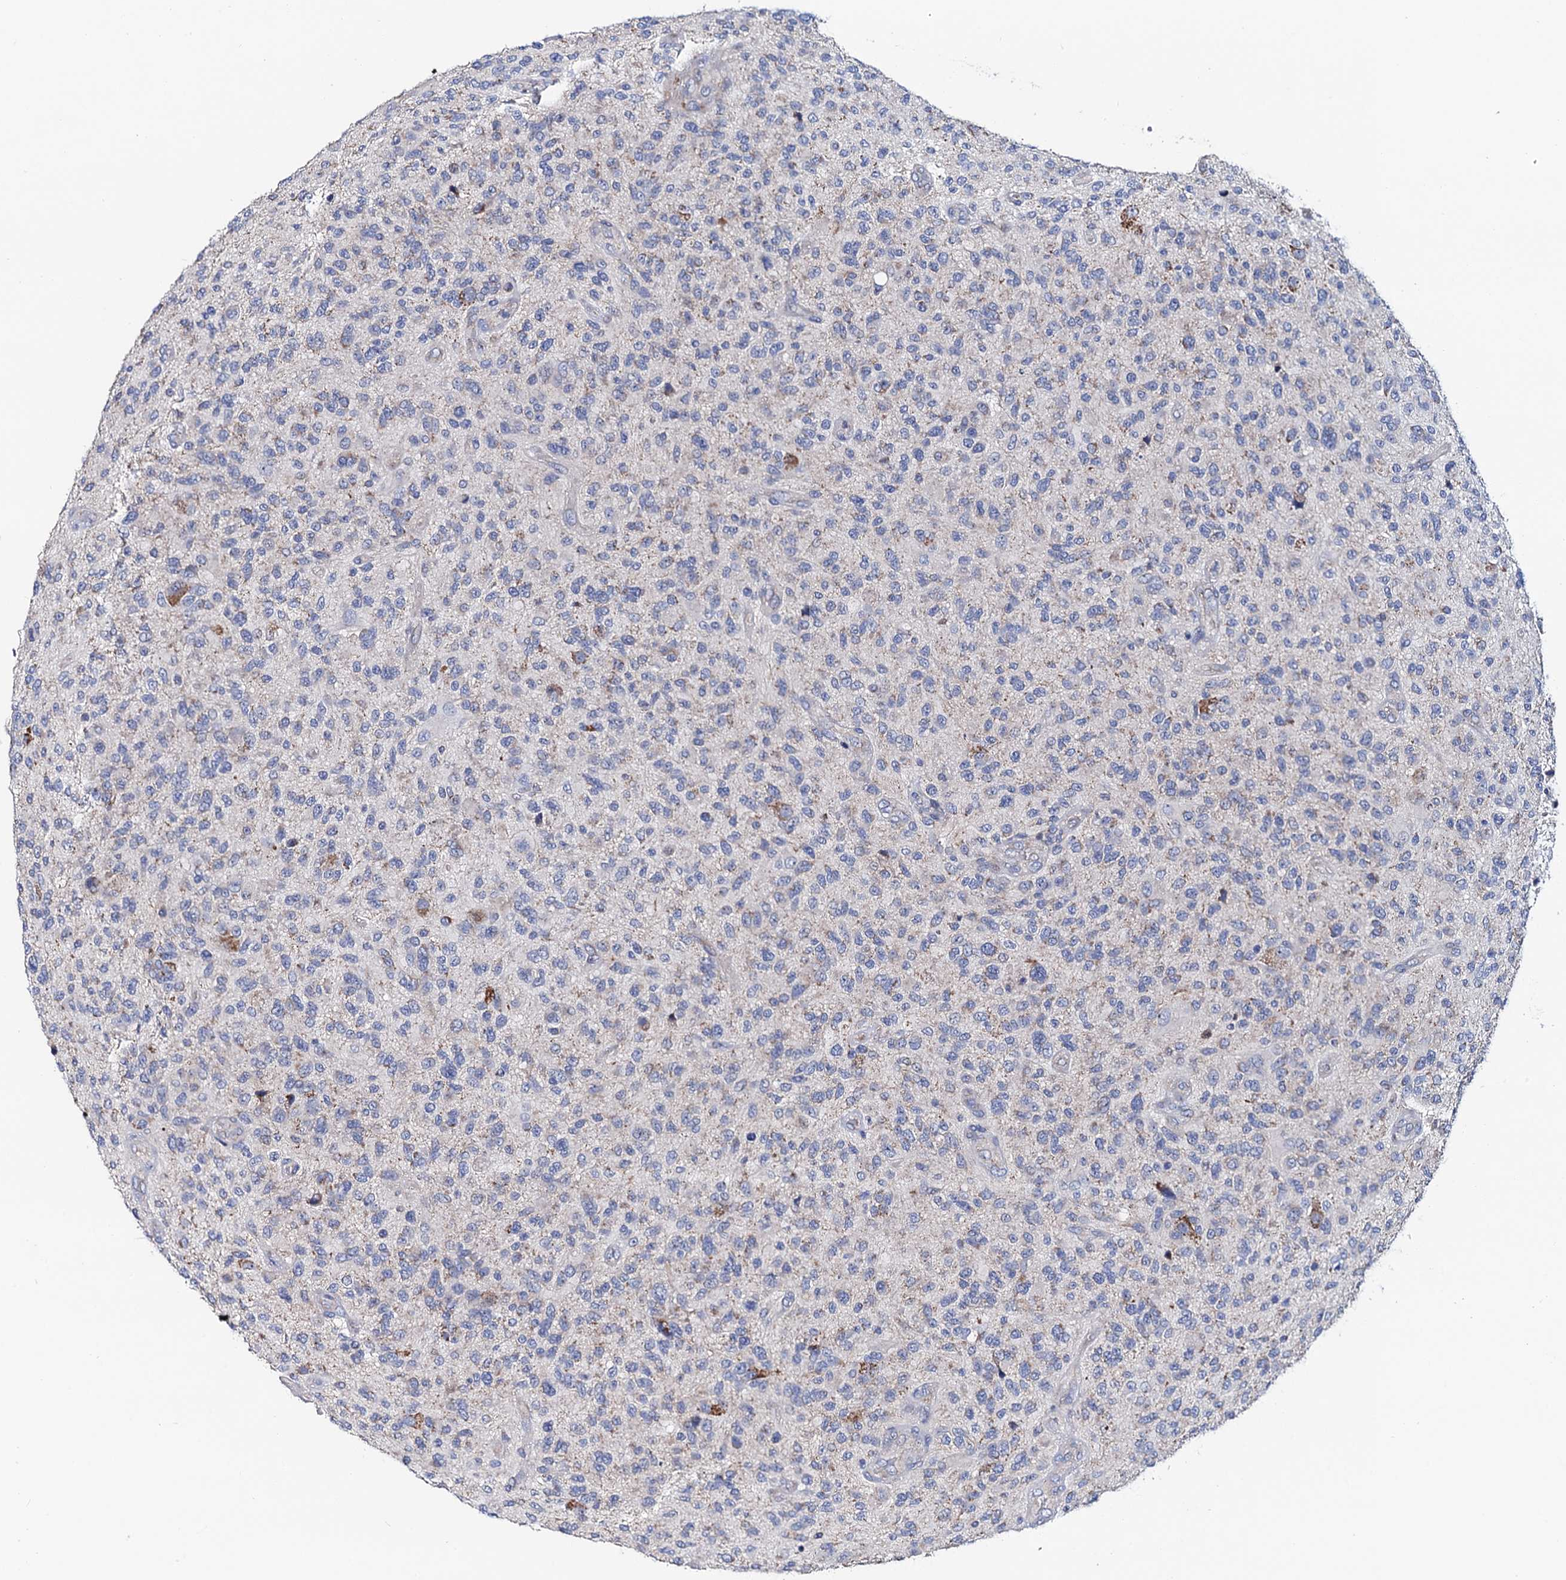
{"staining": {"intensity": "negative", "quantity": "none", "location": "none"}, "tissue": "glioma", "cell_type": "Tumor cells", "image_type": "cancer", "snomed": [{"axis": "morphology", "description": "Glioma, malignant, High grade"}, {"axis": "topography", "description": "Brain"}], "caption": "Immunohistochemical staining of malignant glioma (high-grade) shows no significant expression in tumor cells.", "gene": "MRPL48", "patient": {"sex": "male", "age": 47}}